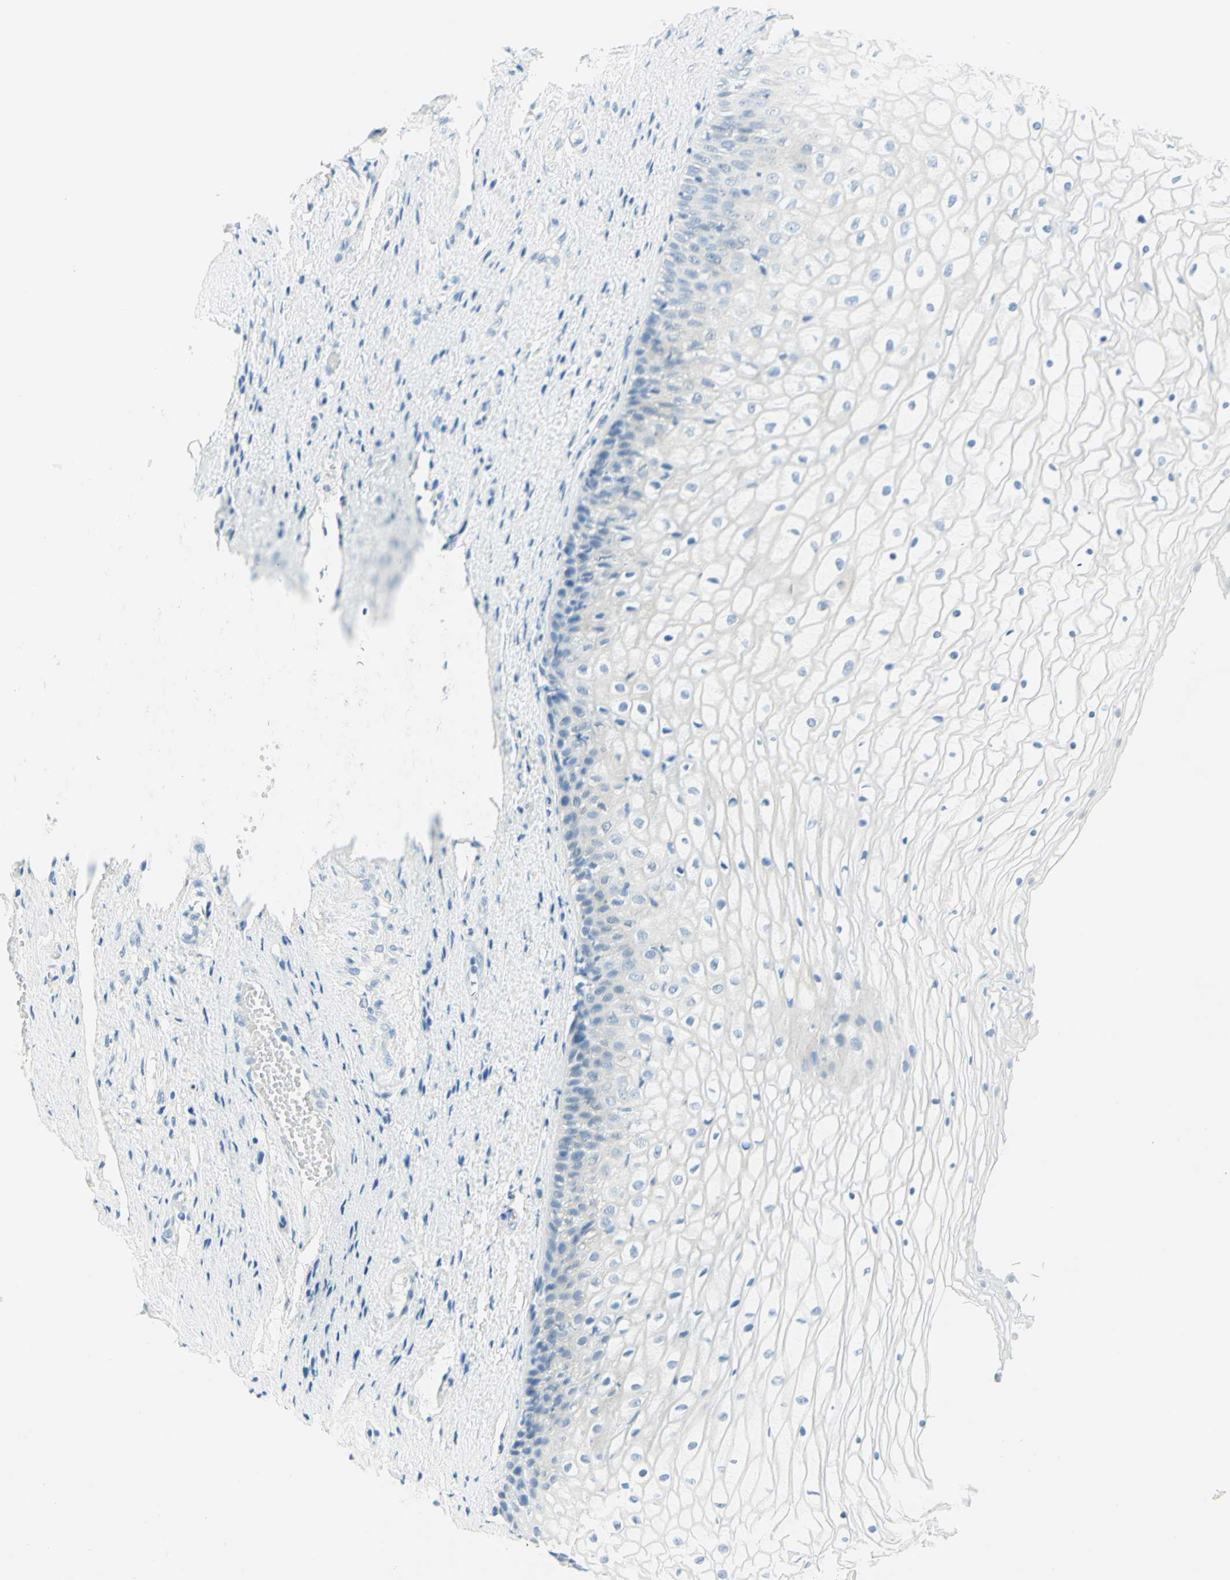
{"staining": {"intensity": "negative", "quantity": "none", "location": "none"}, "tissue": "vagina", "cell_type": "Squamous epithelial cells", "image_type": "normal", "snomed": [{"axis": "morphology", "description": "Normal tissue, NOS"}, {"axis": "topography", "description": "Vagina"}], "caption": "A high-resolution histopathology image shows immunohistochemistry (IHC) staining of normal vagina, which reveals no significant expression in squamous epithelial cells.", "gene": "TMEM132D", "patient": {"sex": "female", "age": 34}}